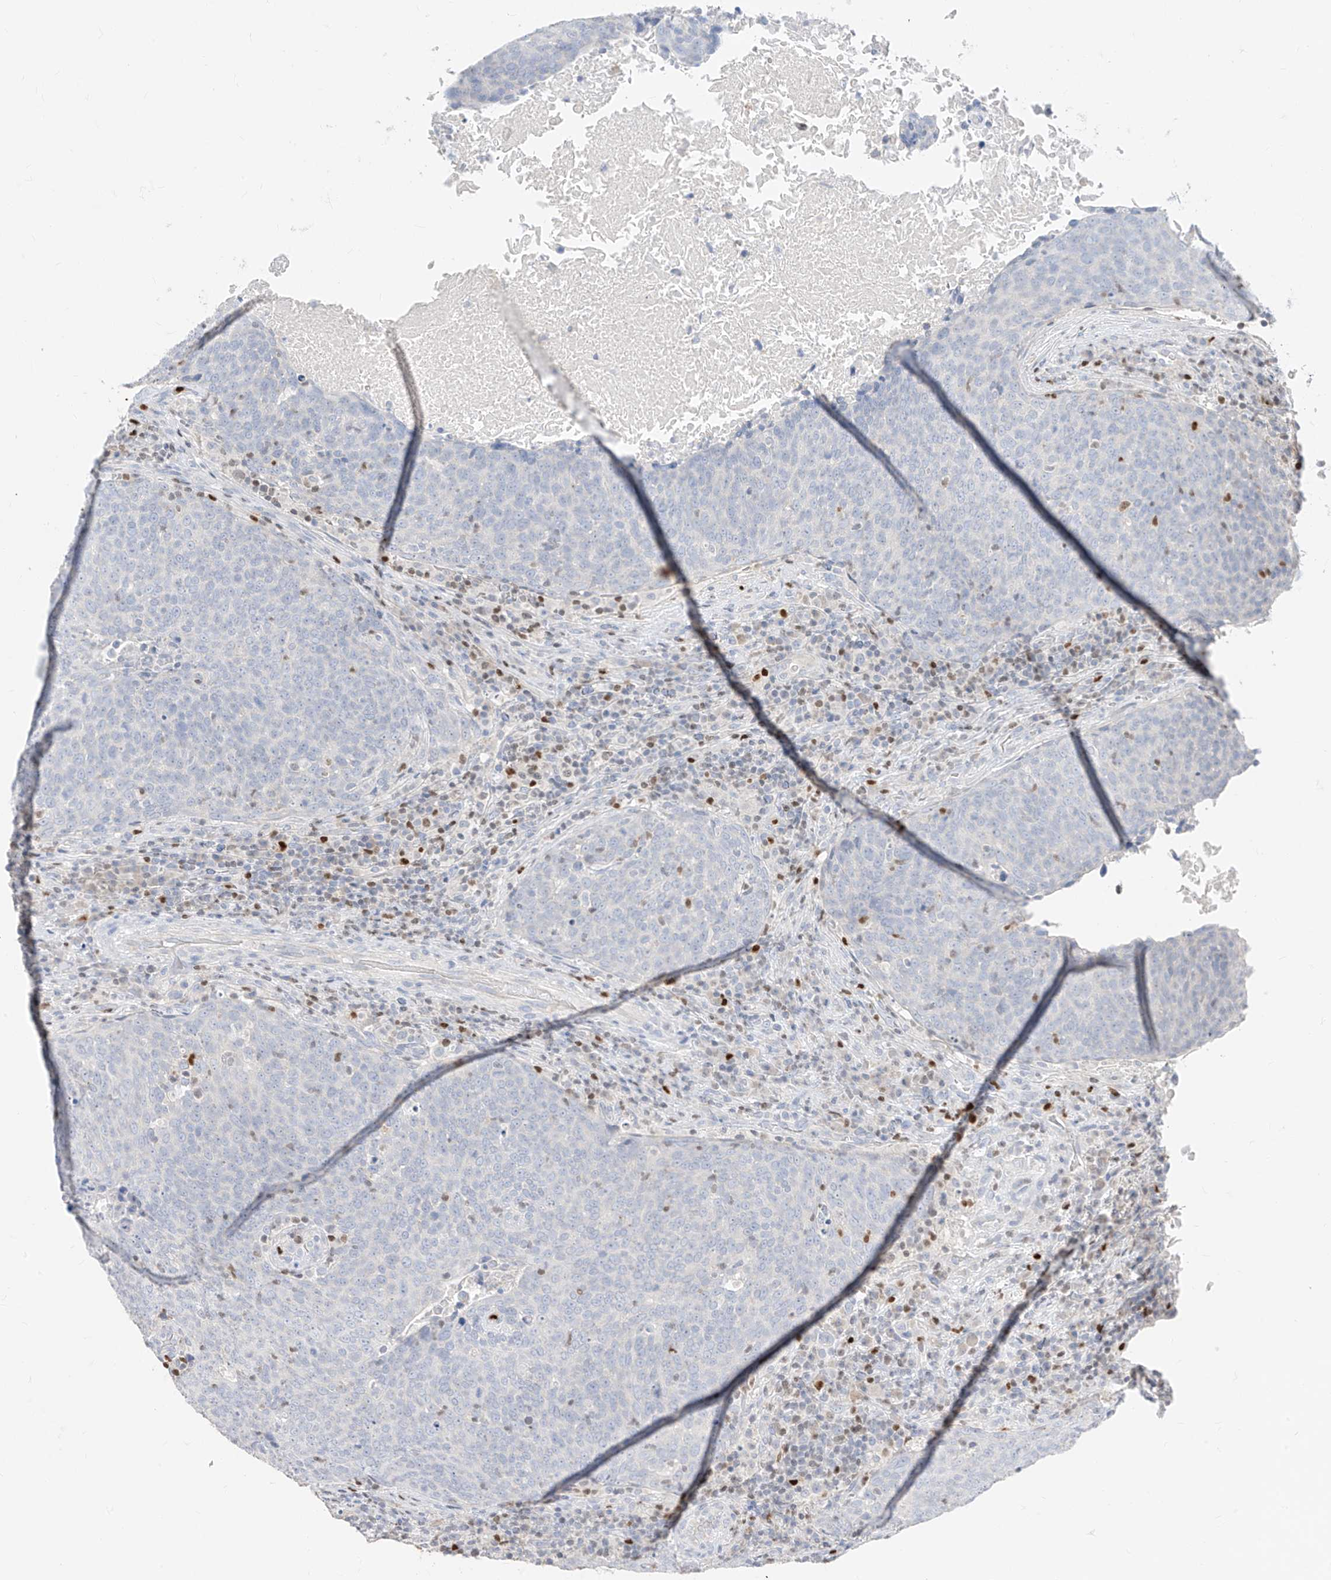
{"staining": {"intensity": "negative", "quantity": "none", "location": "none"}, "tissue": "head and neck cancer", "cell_type": "Tumor cells", "image_type": "cancer", "snomed": [{"axis": "morphology", "description": "Squamous cell carcinoma, NOS"}, {"axis": "morphology", "description": "Squamous cell carcinoma, metastatic, NOS"}, {"axis": "topography", "description": "Lymph node"}, {"axis": "topography", "description": "Head-Neck"}], "caption": "Immunohistochemical staining of human head and neck cancer displays no significant positivity in tumor cells.", "gene": "TBX21", "patient": {"sex": "male", "age": 62}}